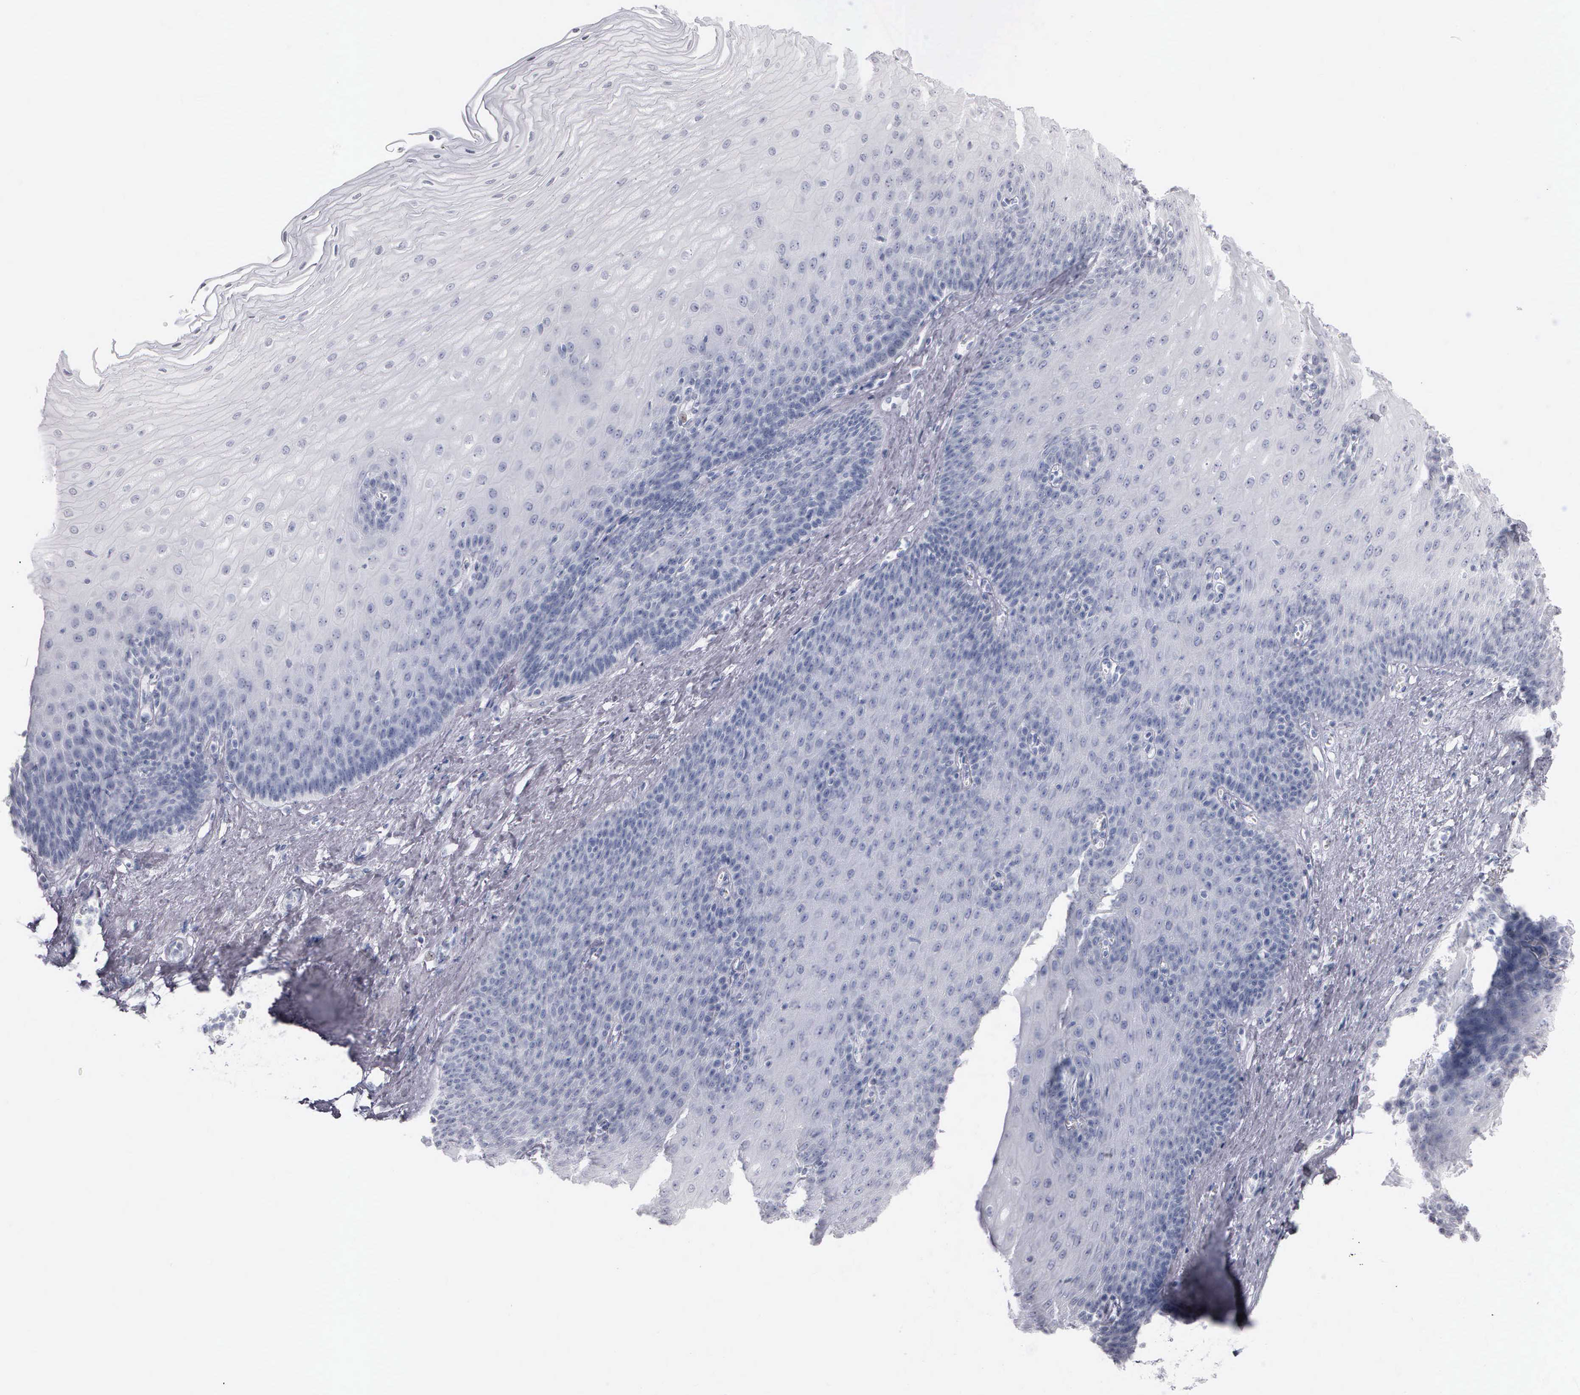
{"staining": {"intensity": "negative", "quantity": "none", "location": "none"}, "tissue": "esophagus", "cell_type": "Squamous epithelial cells", "image_type": "normal", "snomed": [{"axis": "morphology", "description": "Normal tissue, NOS"}, {"axis": "topography", "description": "Esophagus"}], "caption": "An immunohistochemistry (IHC) photomicrograph of unremarkable esophagus is shown. There is no staining in squamous epithelial cells of esophagus. Nuclei are stained in blue.", "gene": "NKX2", "patient": {"sex": "male", "age": 65}}